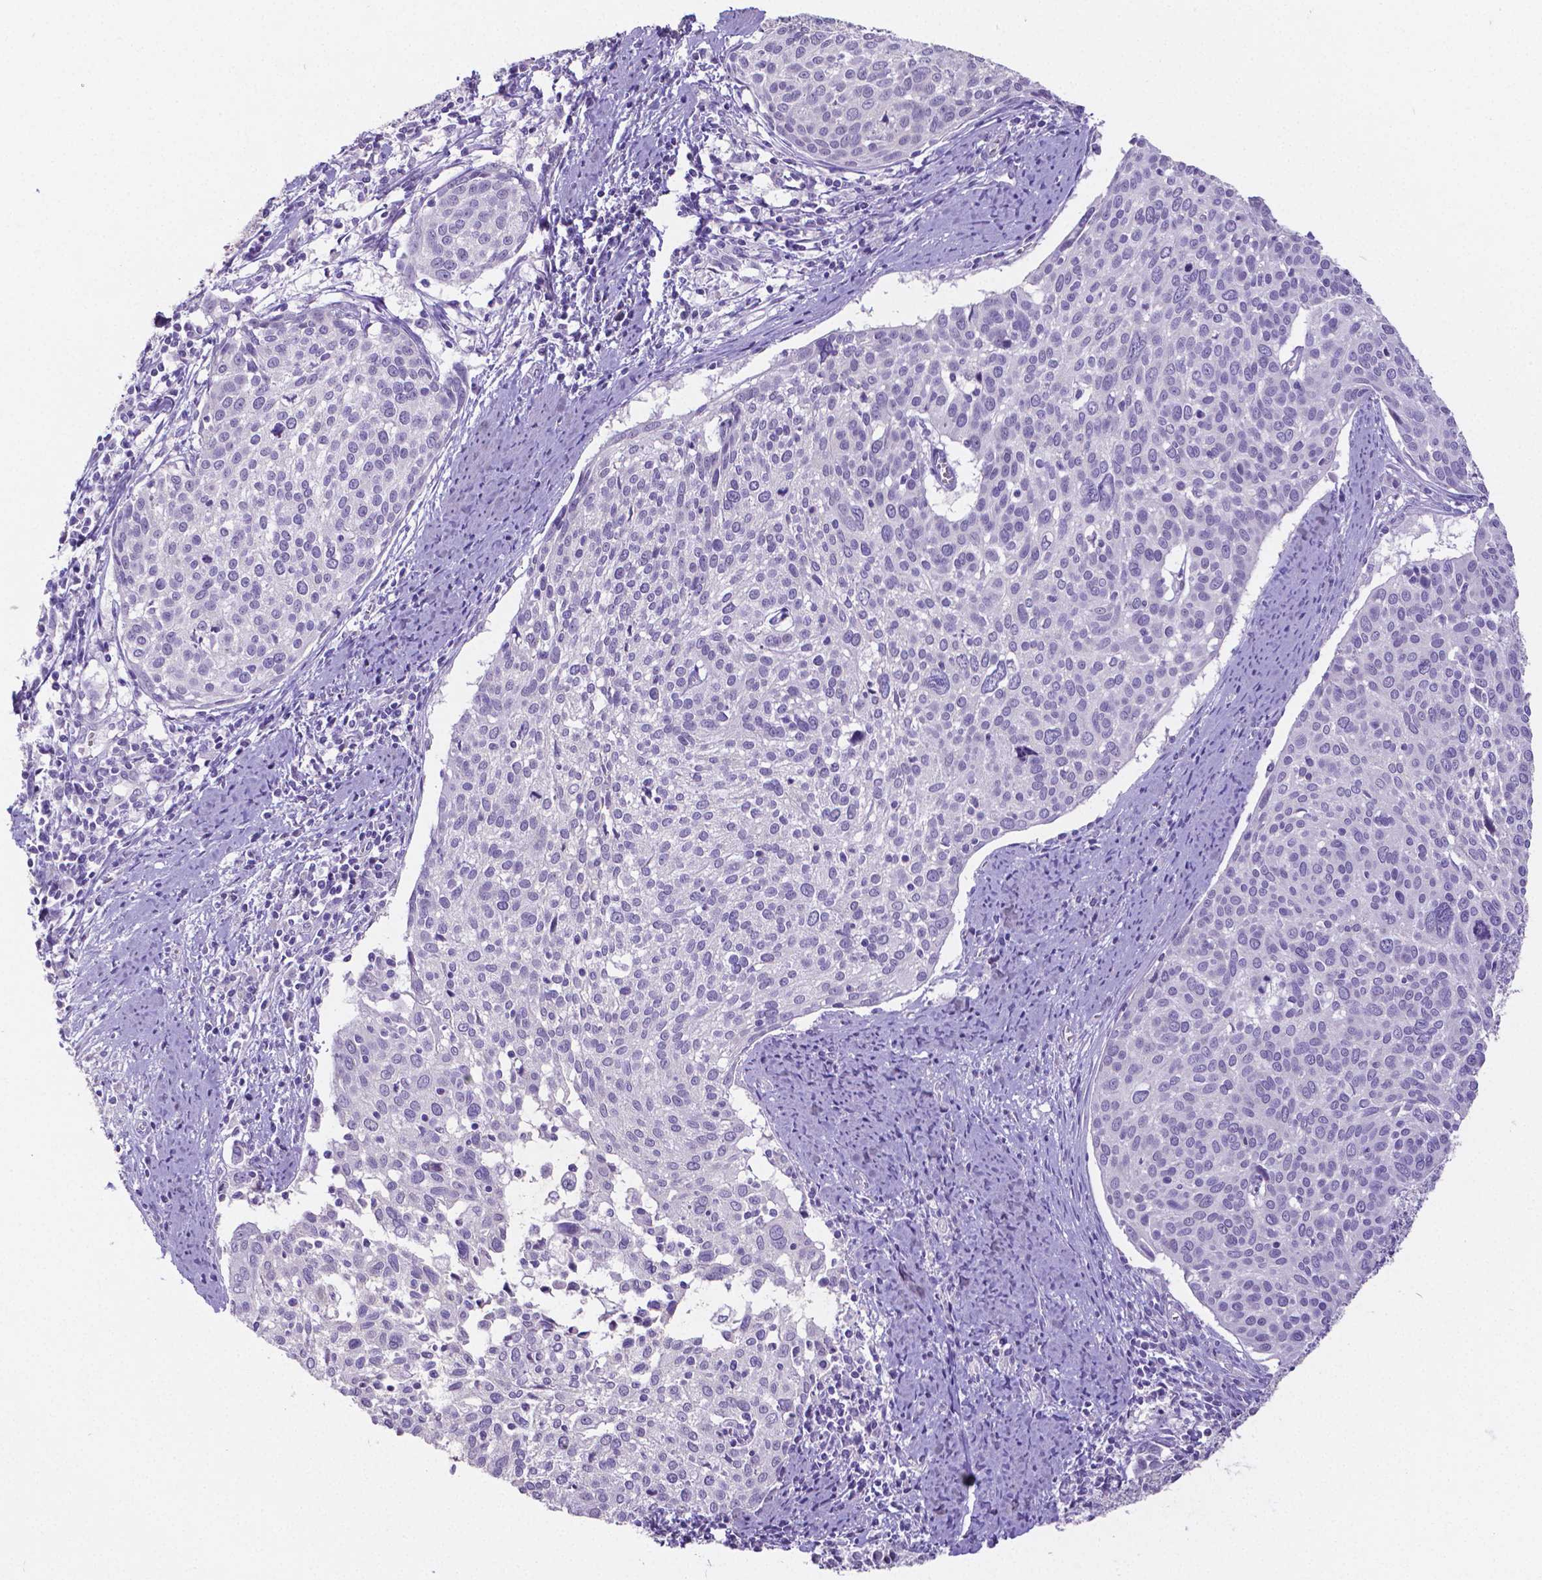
{"staining": {"intensity": "negative", "quantity": "none", "location": "none"}, "tissue": "cervical cancer", "cell_type": "Tumor cells", "image_type": "cancer", "snomed": [{"axis": "morphology", "description": "Squamous cell carcinoma, NOS"}, {"axis": "topography", "description": "Cervix"}], "caption": "The histopathology image demonstrates no staining of tumor cells in squamous cell carcinoma (cervical).", "gene": "SATB2", "patient": {"sex": "female", "age": 39}}